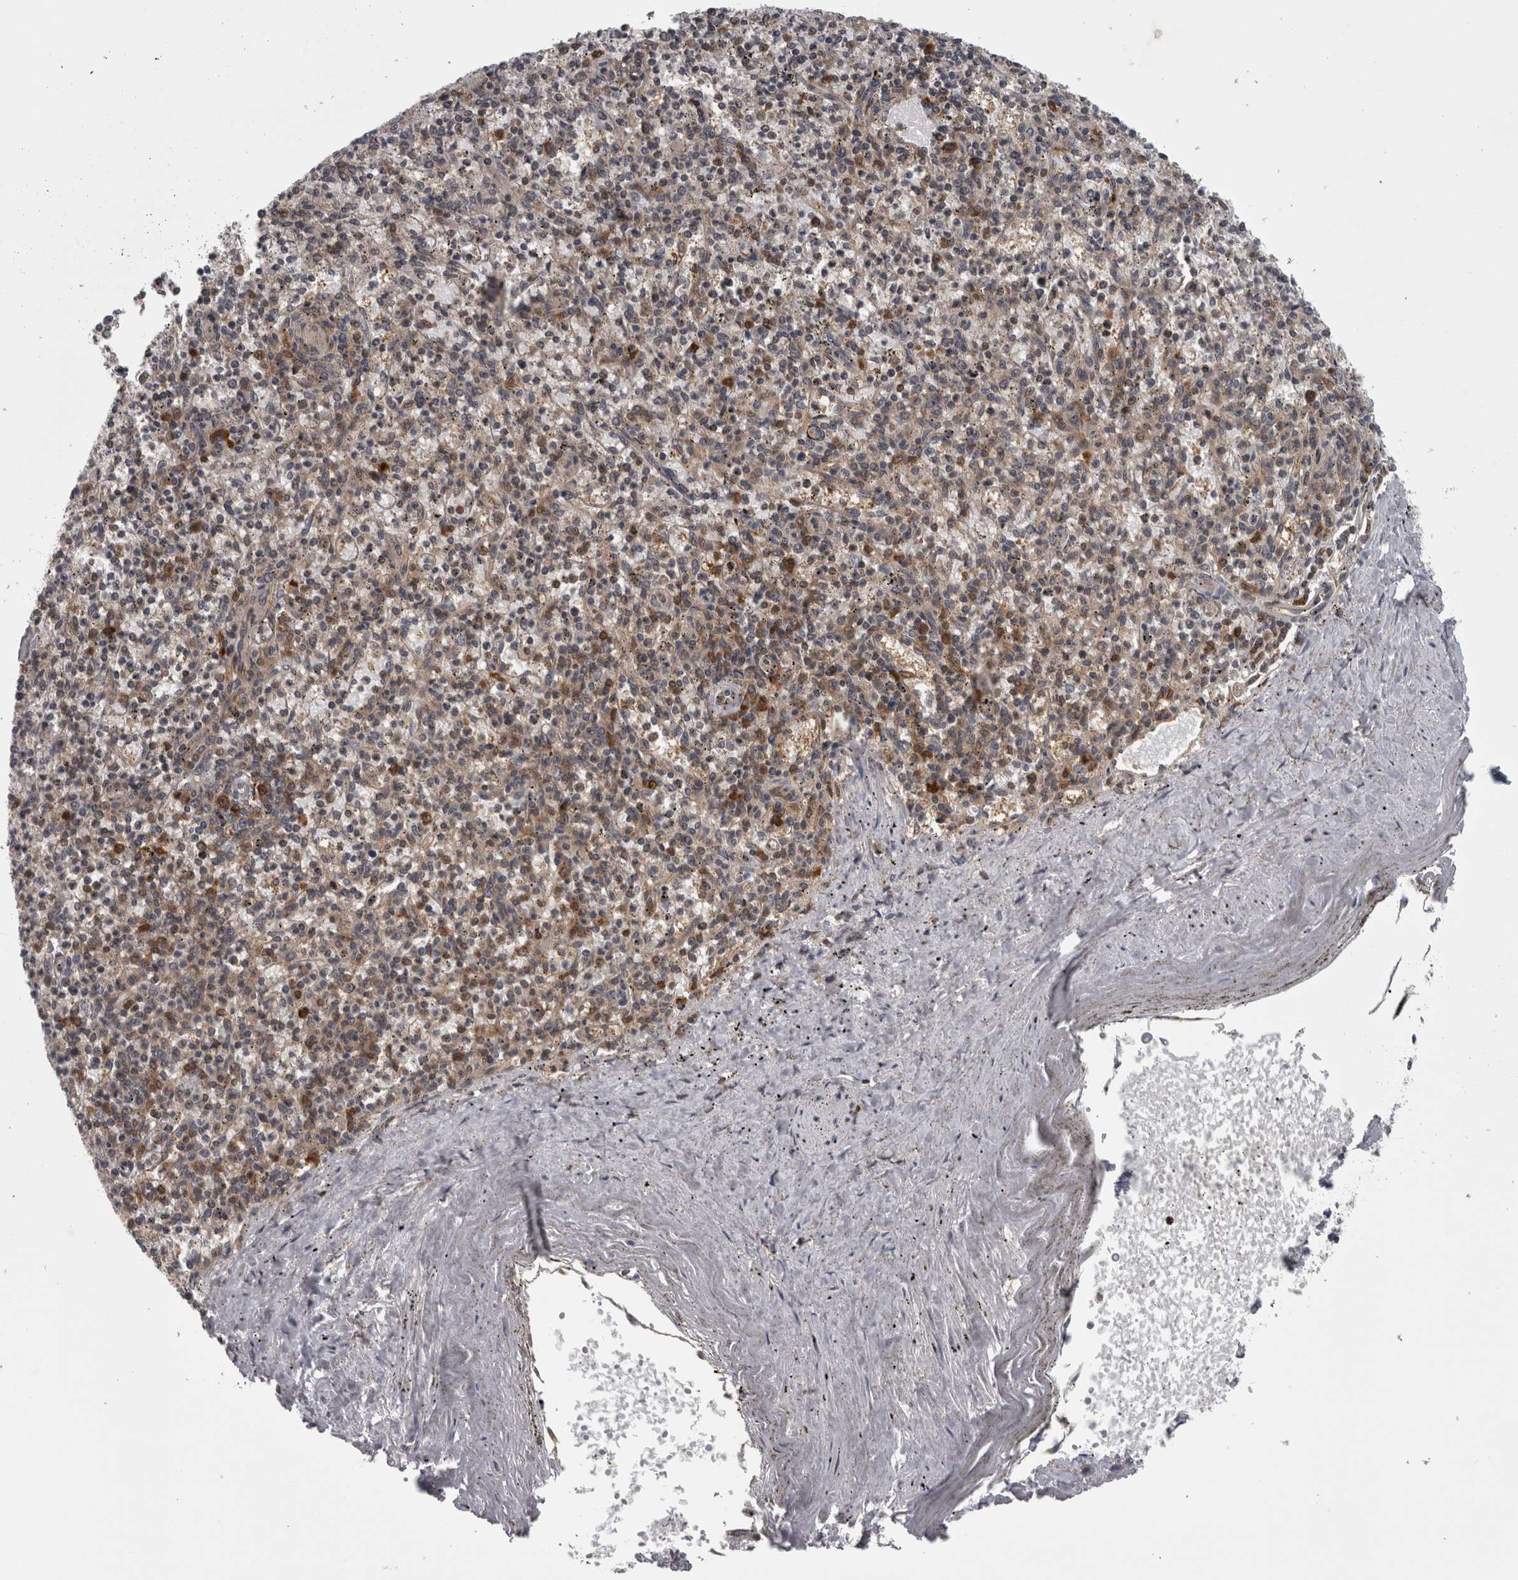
{"staining": {"intensity": "moderate", "quantity": "<25%", "location": "cytoplasmic/membranous"}, "tissue": "spleen", "cell_type": "Cells in red pulp", "image_type": "normal", "snomed": [{"axis": "morphology", "description": "Normal tissue, NOS"}, {"axis": "topography", "description": "Spleen"}], "caption": "A high-resolution image shows immunohistochemistry staining of unremarkable spleen, which exhibits moderate cytoplasmic/membranous expression in approximately <25% of cells in red pulp.", "gene": "CACYBP", "patient": {"sex": "male", "age": 72}}